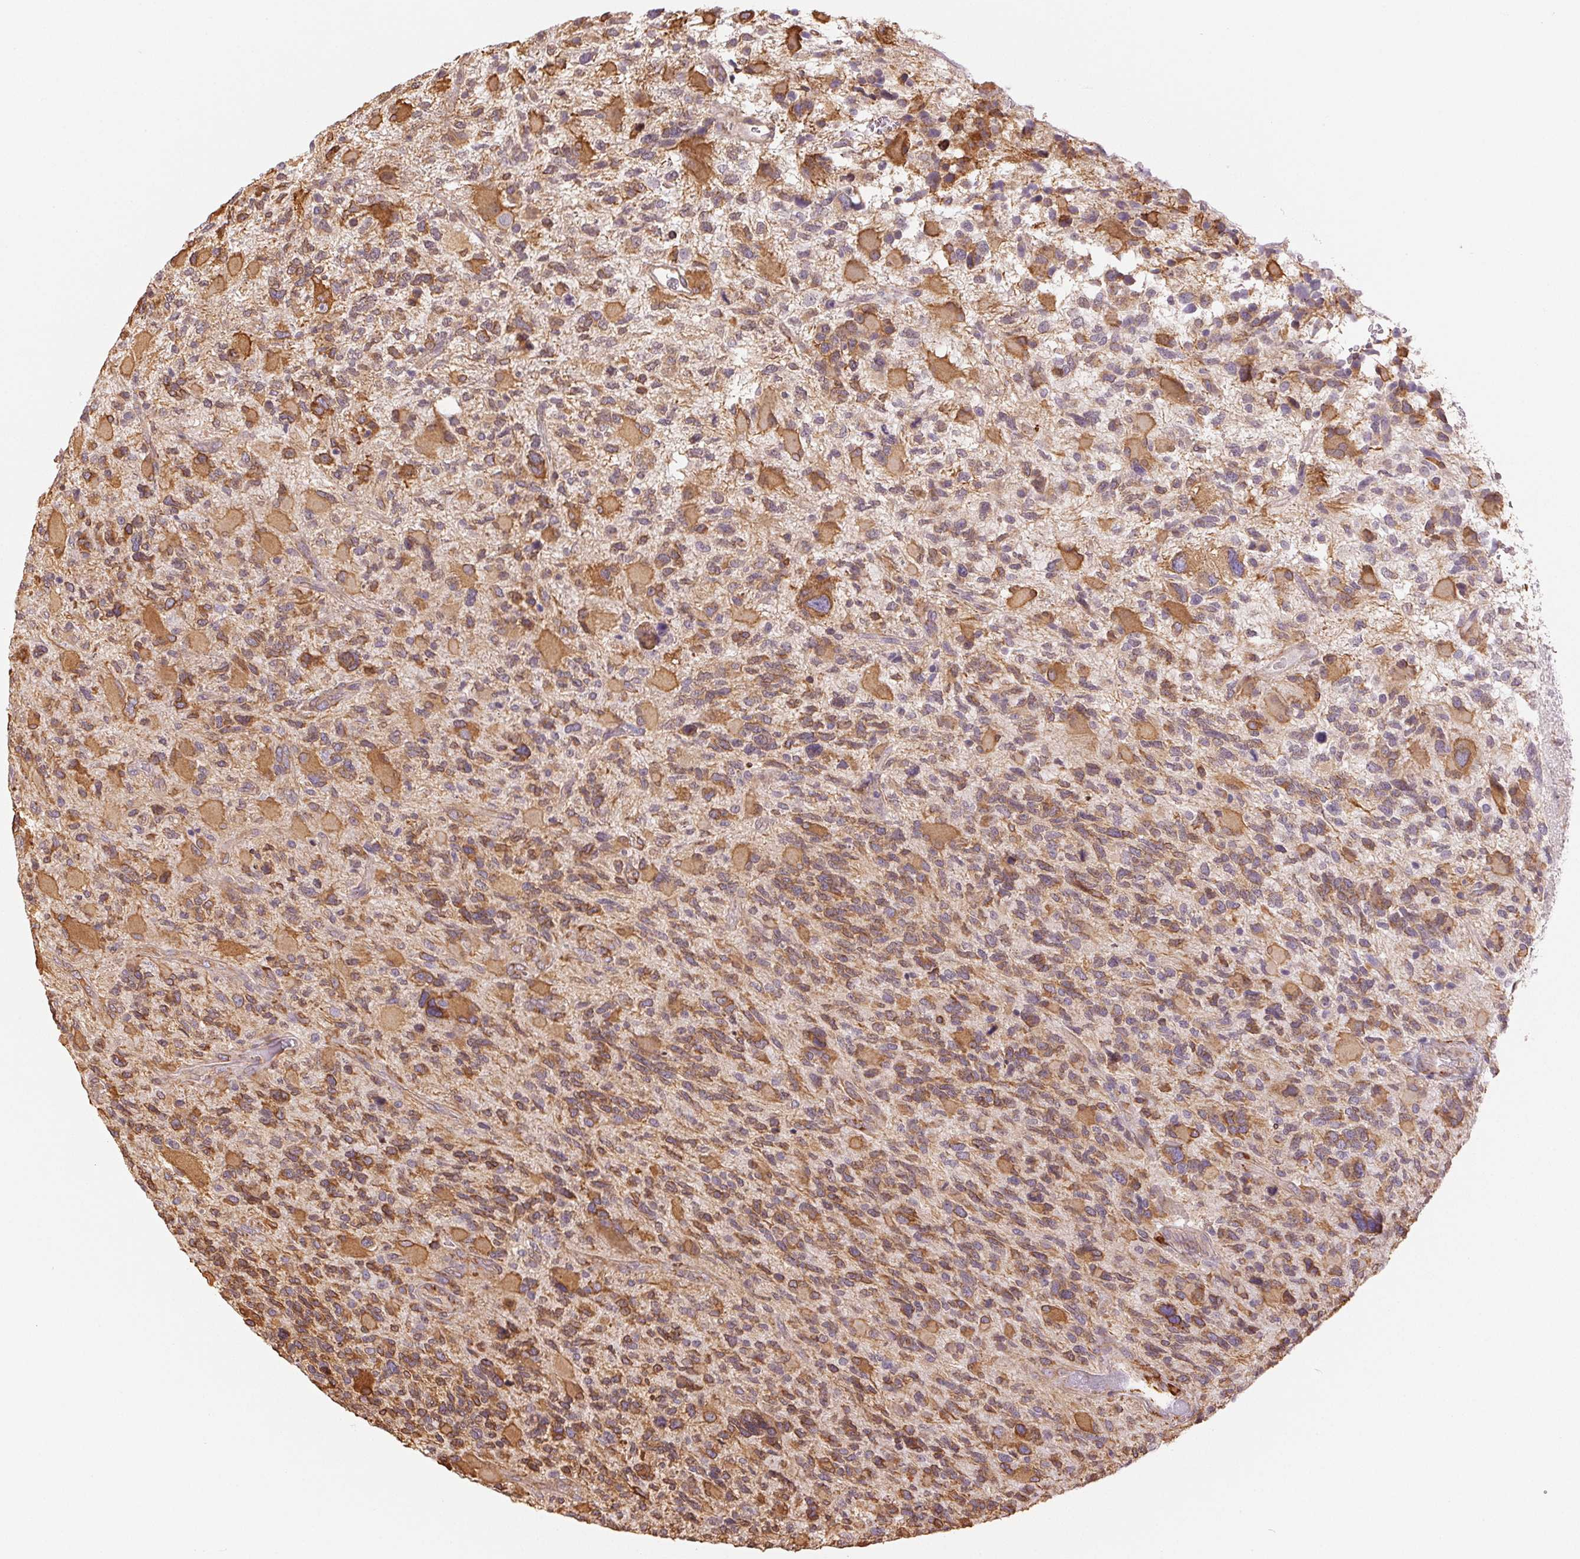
{"staining": {"intensity": "moderate", "quantity": ">75%", "location": "cytoplasmic/membranous"}, "tissue": "glioma", "cell_type": "Tumor cells", "image_type": "cancer", "snomed": [{"axis": "morphology", "description": "Glioma, malignant, High grade"}, {"axis": "topography", "description": "Brain"}], "caption": "The immunohistochemical stain highlights moderate cytoplasmic/membranous staining in tumor cells of glioma tissue.", "gene": "RCN3", "patient": {"sex": "female", "age": 71}}